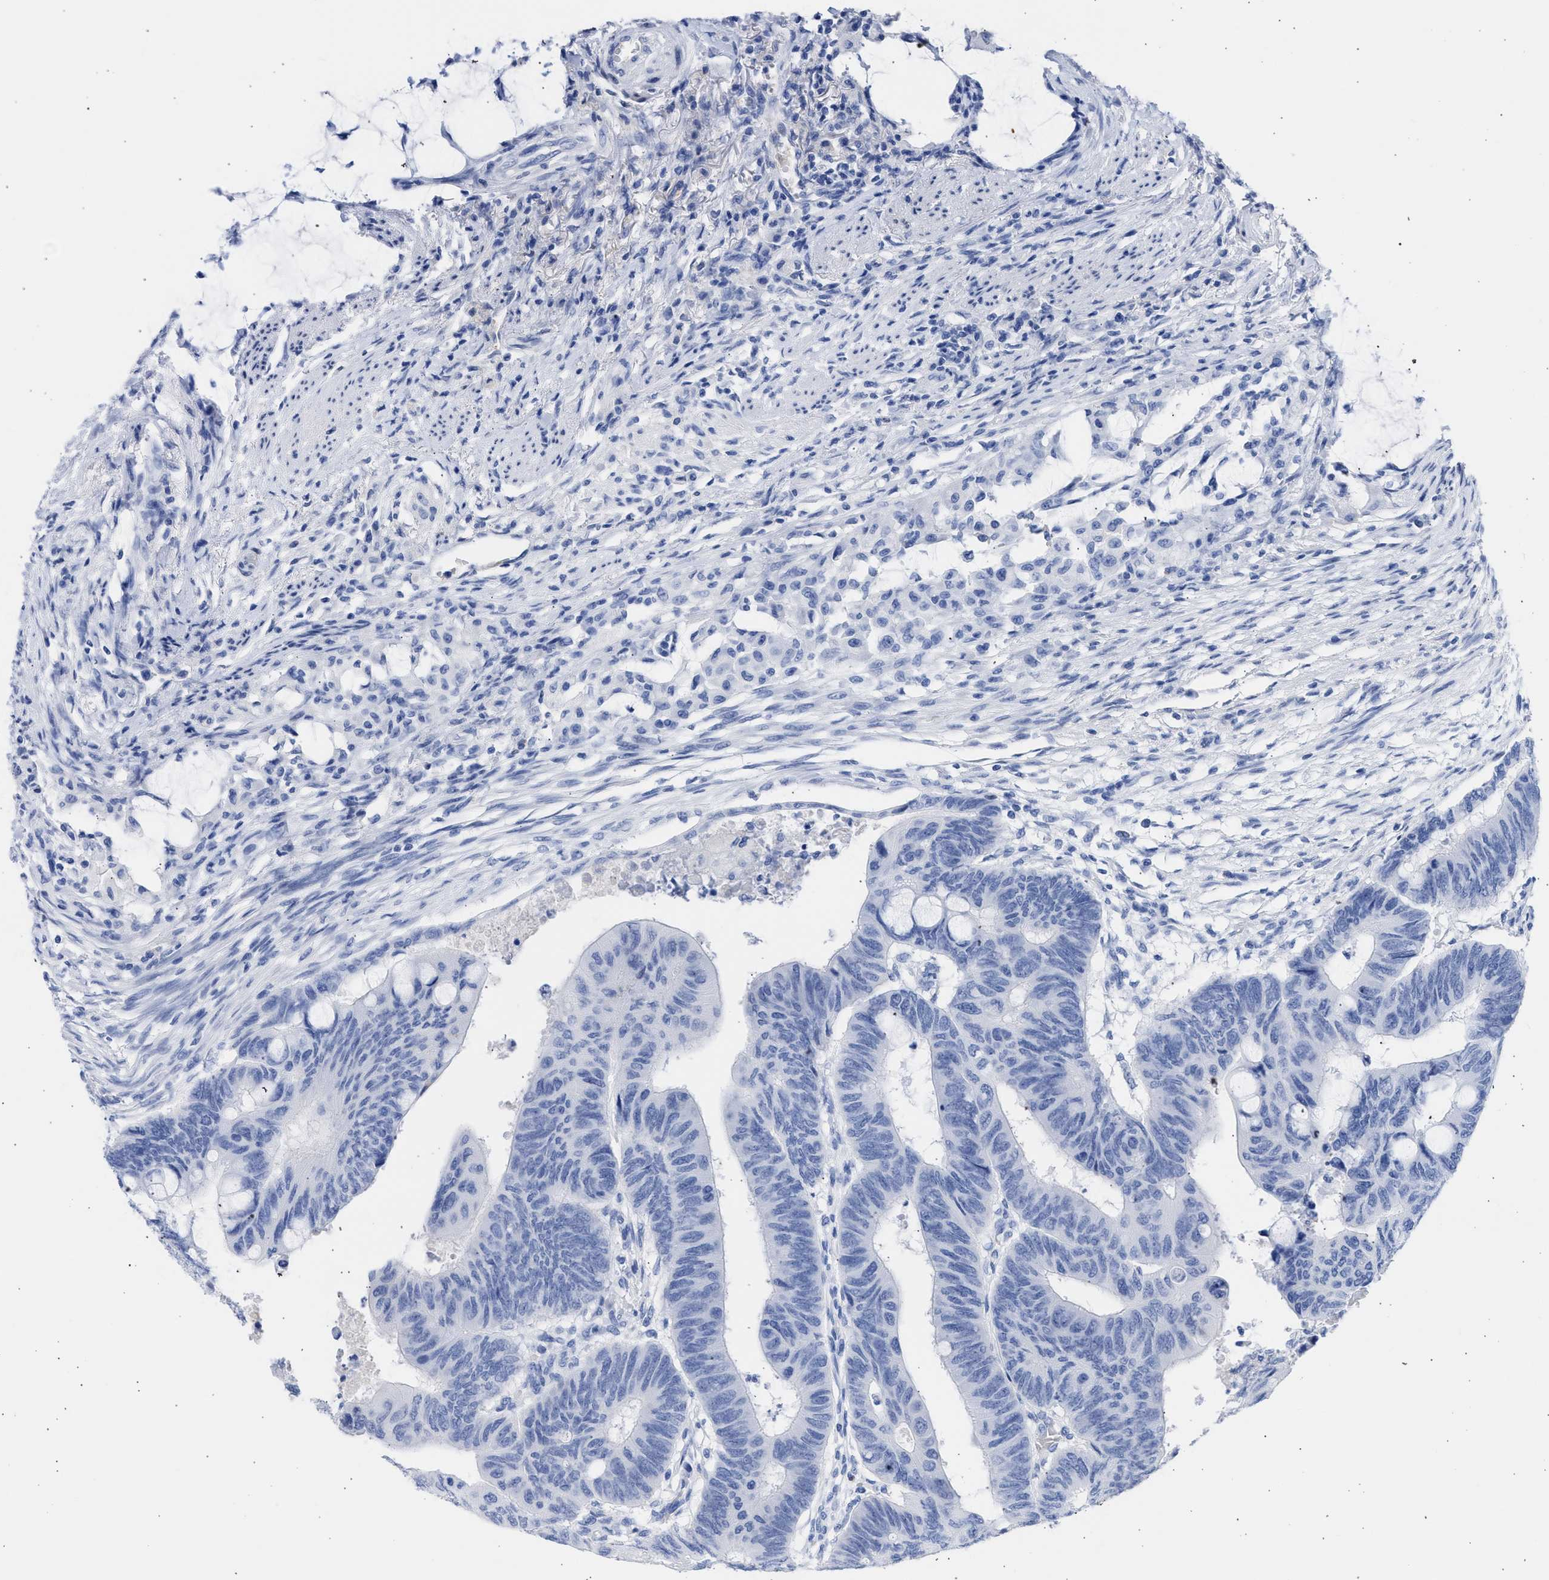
{"staining": {"intensity": "negative", "quantity": "none", "location": "none"}, "tissue": "colorectal cancer", "cell_type": "Tumor cells", "image_type": "cancer", "snomed": [{"axis": "morphology", "description": "Normal tissue, NOS"}, {"axis": "morphology", "description": "Adenocarcinoma, NOS"}, {"axis": "topography", "description": "Rectum"}, {"axis": "topography", "description": "Peripheral nerve tissue"}], "caption": "A micrograph of adenocarcinoma (colorectal) stained for a protein exhibits no brown staining in tumor cells.", "gene": "RSPH1", "patient": {"sex": "male", "age": 92}}